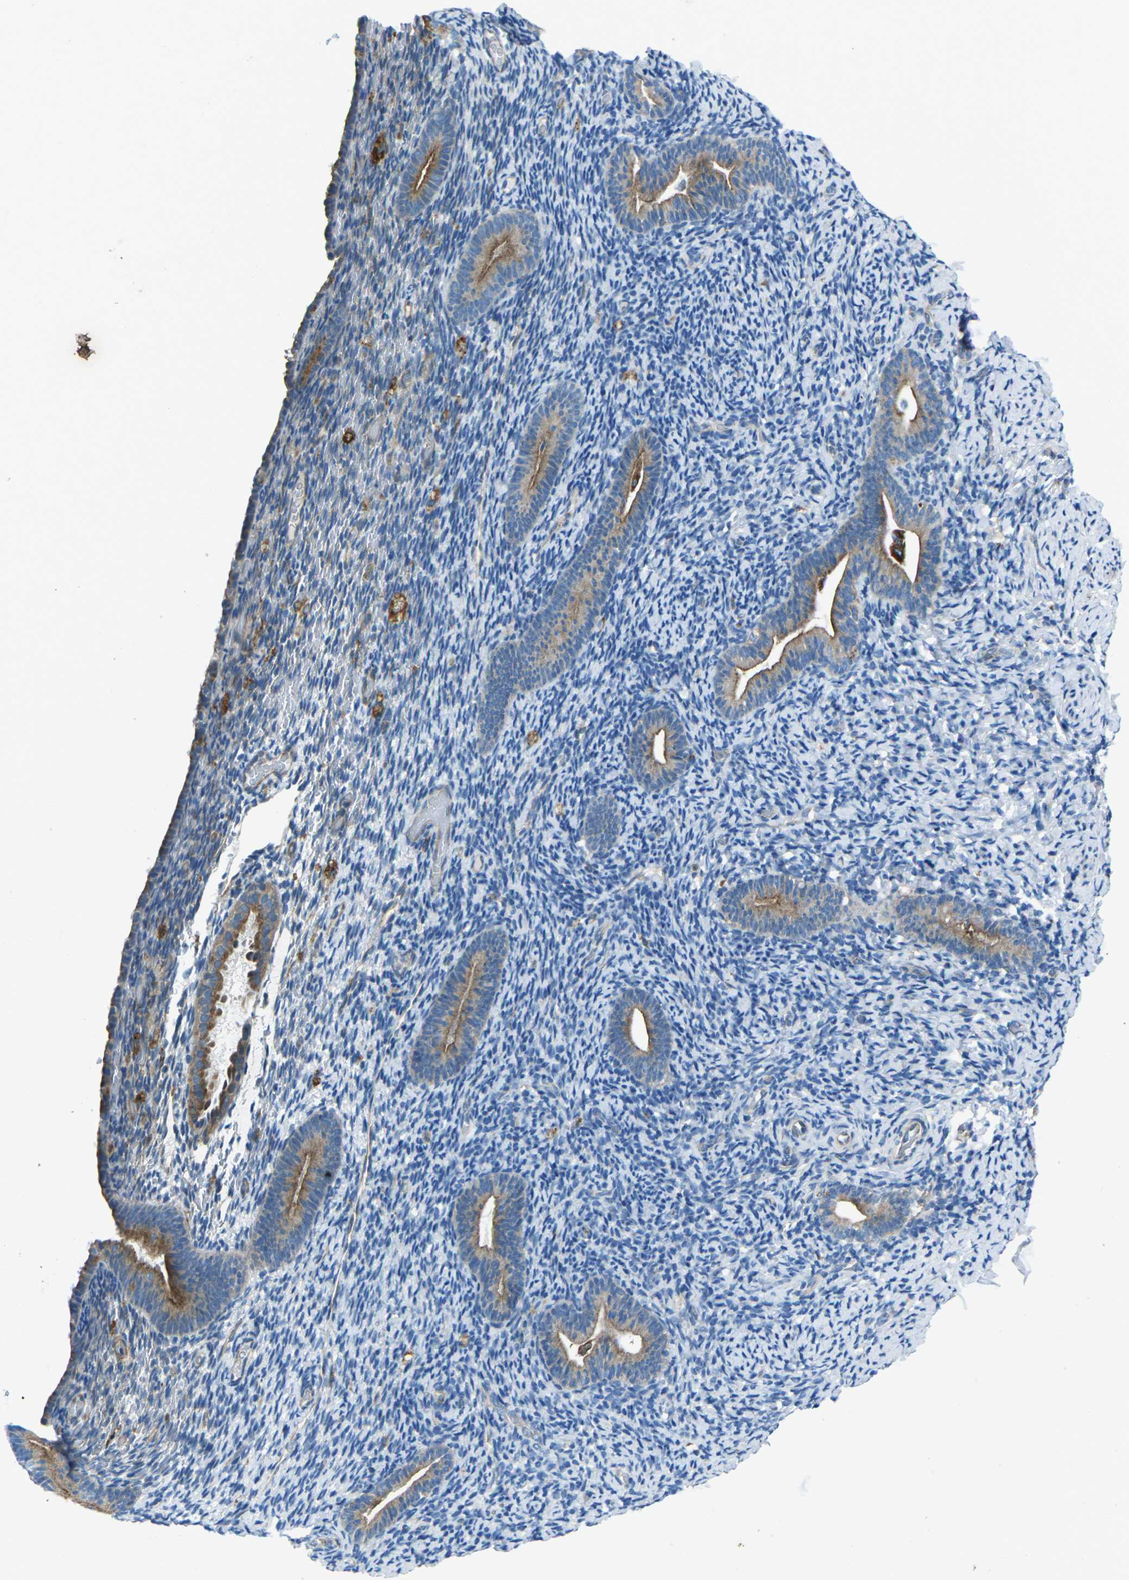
{"staining": {"intensity": "negative", "quantity": "none", "location": "none"}, "tissue": "endometrium", "cell_type": "Cells in endometrial stroma", "image_type": "normal", "snomed": [{"axis": "morphology", "description": "Normal tissue, NOS"}, {"axis": "topography", "description": "Endometrium"}], "caption": "Protein analysis of normal endometrium demonstrates no significant staining in cells in endometrial stroma. (Brightfield microscopy of DAB (3,3'-diaminobenzidine) IHC at high magnification).", "gene": "CDK17", "patient": {"sex": "female", "age": 51}}